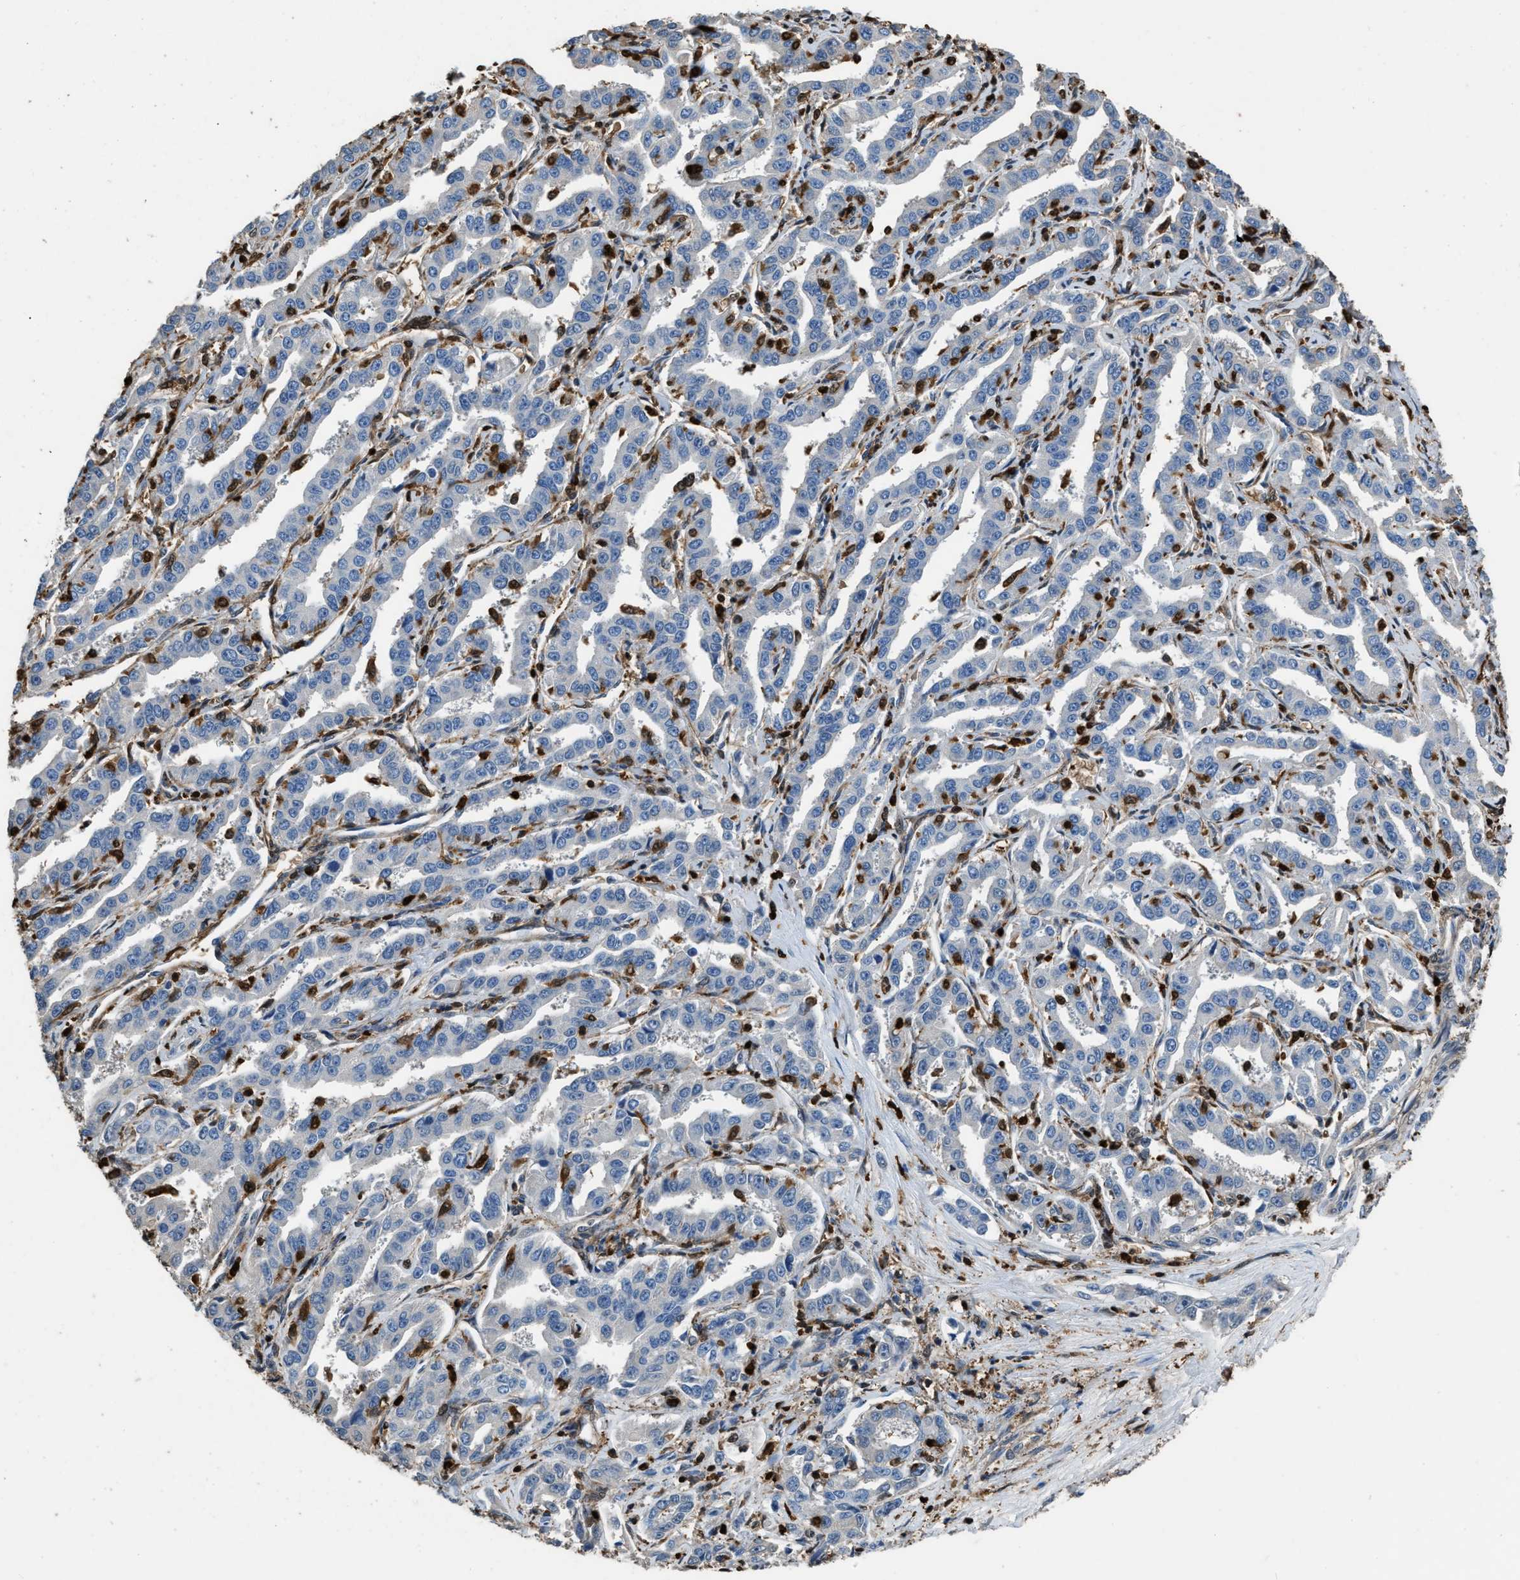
{"staining": {"intensity": "negative", "quantity": "none", "location": "none"}, "tissue": "liver cancer", "cell_type": "Tumor cells", "image_type": "cancer", "snomed": [{"axis": "morphology", "description": "Cholangiocarcinoma"}, {"axis": "topography", "description": "Liver"}], "caption": "The IHC photomicrograph has no significant expression in tumor cells of liver cholangiocarcinoma tissue.", "gene": "ARHGDIB", "patient": {"sex": "male", "age": 59}}